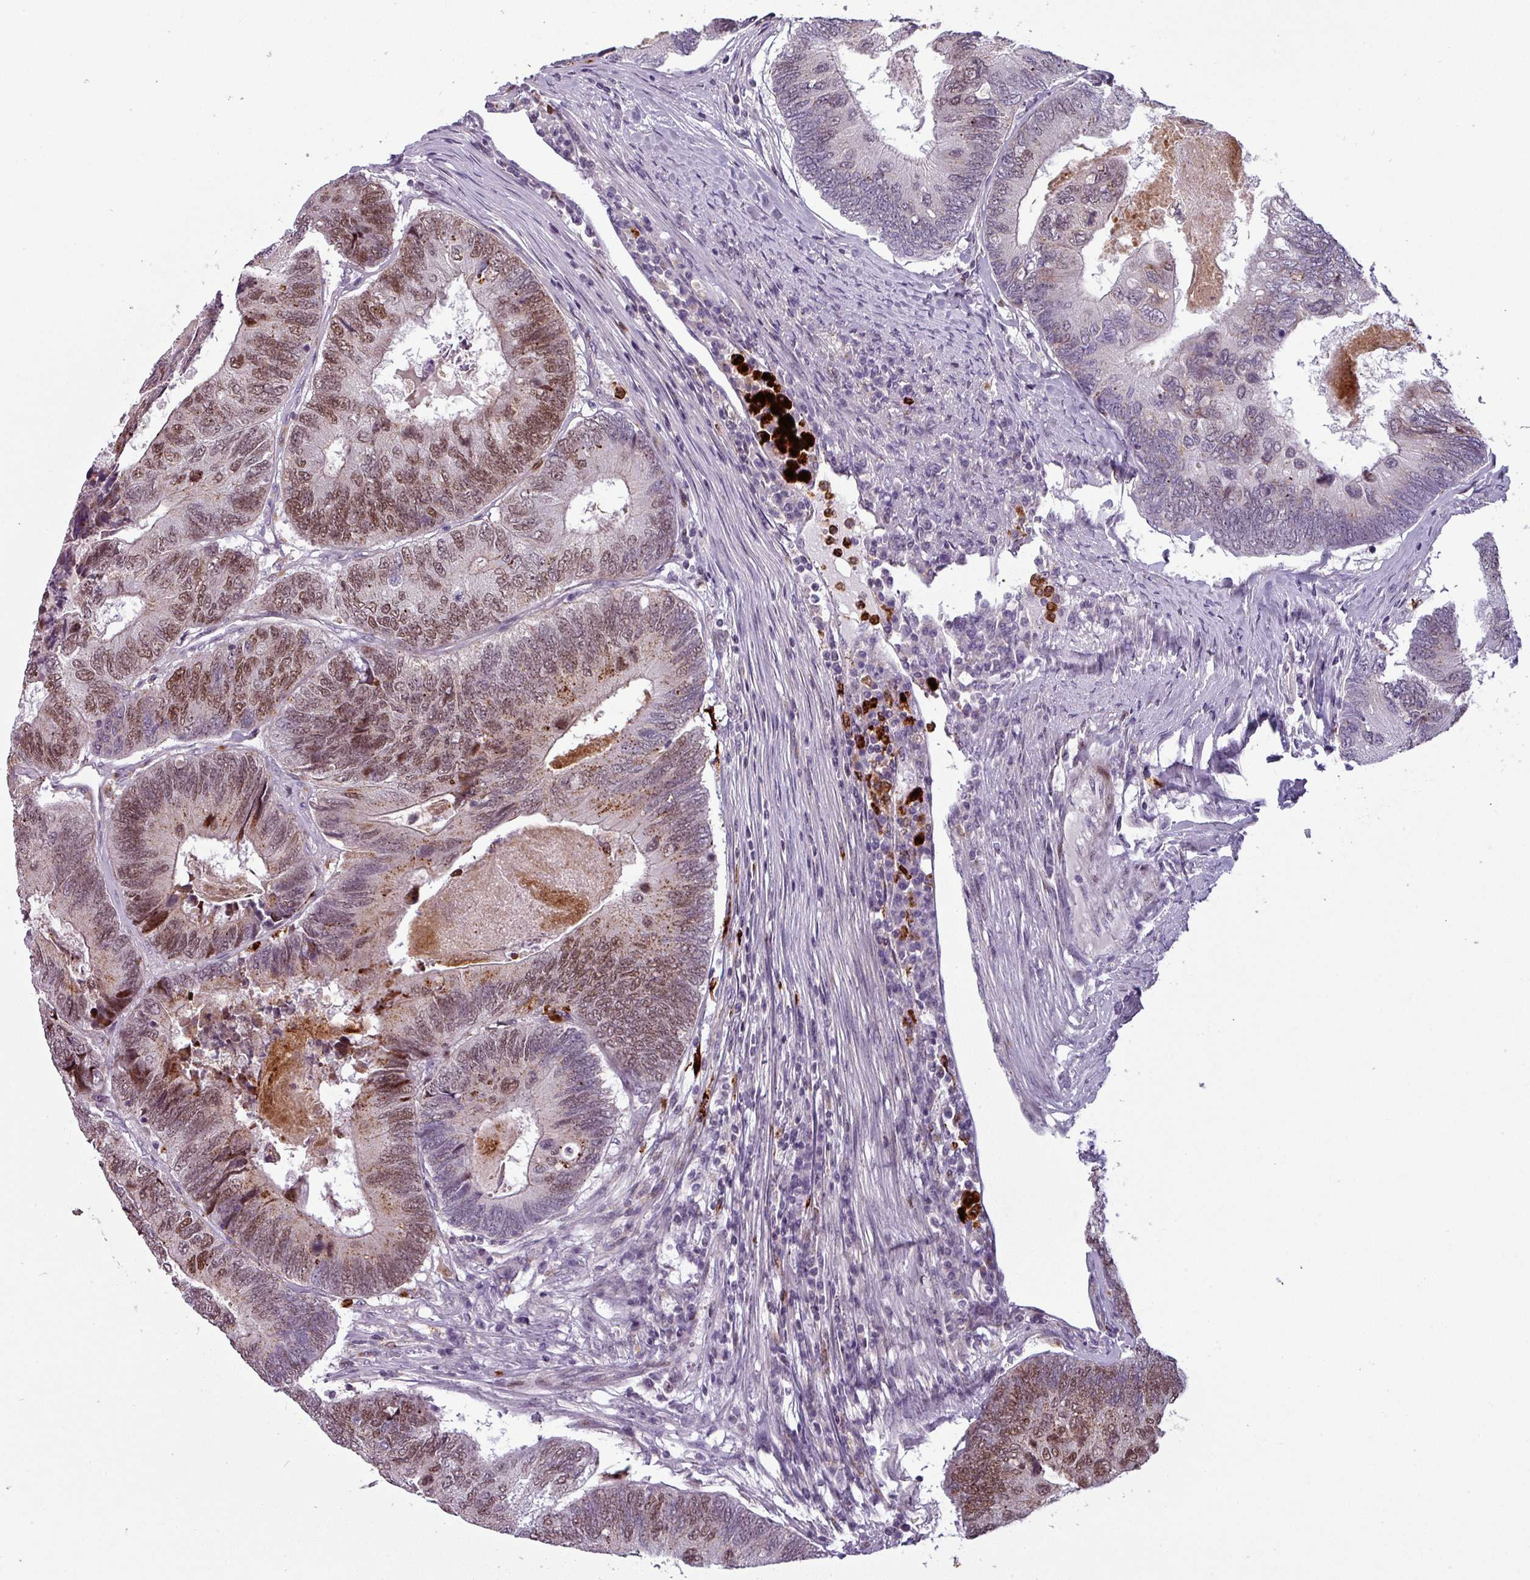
{"staining": {"intensity": "moderate", "quantity": "25%-75%", "location": "nuclear"}, "tissue": "colorectal cancer", "cell_type": "Tumor cells", "image_type": "cancer", "snomed": [{"axis": "morphology", "description": "Adenocarcinoma, NOS"}, {"axis": "topography", "description": "Colon"}], "caption": "Tumor cells show moderate nuclear positivity in approximately 25%-75% of cells in colorectal cancer (adenocarcinoma). The staining was performed using DAB (3,3'-diaminobenzidine), with brown indicating positive protein expression. Nuclei are stained blue with hematoxylin.", "gene": "TMEFF1", "patient": {"sex": "female", "age": 67}}